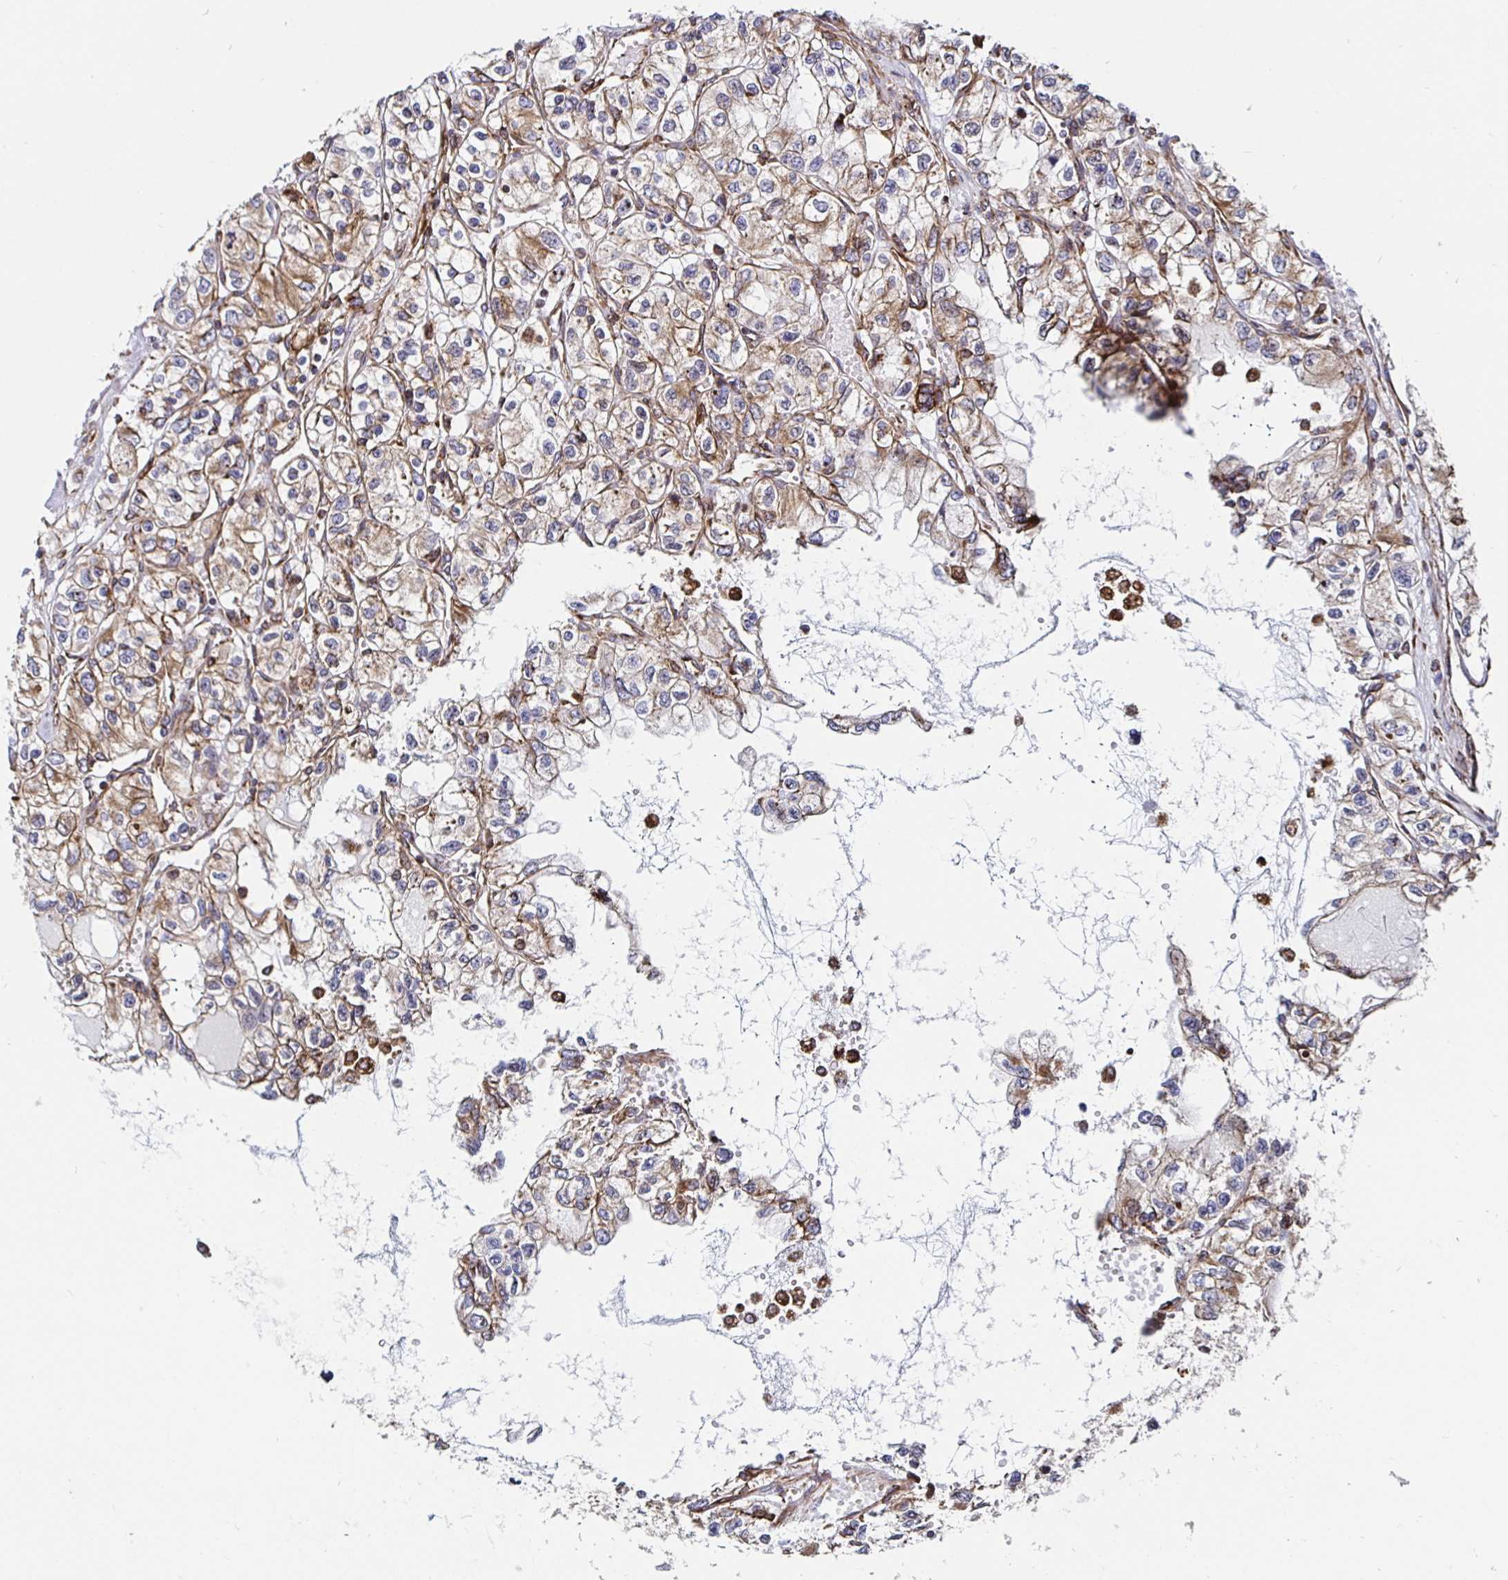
{"staining": {"intensity": "moderate", "quantity": "25%-75%", "location": "cytoplasmic/membranous"}, "tissue": "renal cancer", "cell_type": "Tumor cells", "image_type": "cancer", "snomed": [{"axis": "morphology", "description": "Adenocarcinoma, NOS"}, {"axis": "topography", "description": "Kidney"}], "caption": "Immunohistochemistry (DAB (3,3'-diaminobenzidine)) staining of adenocarcinoma (renal) reveals moderate cytoplasmic/membranous protein positivity in about 25%-75% of tumor cells.", "gene": "SMYD3", "patient": {"sex": "female", "age": 59}}